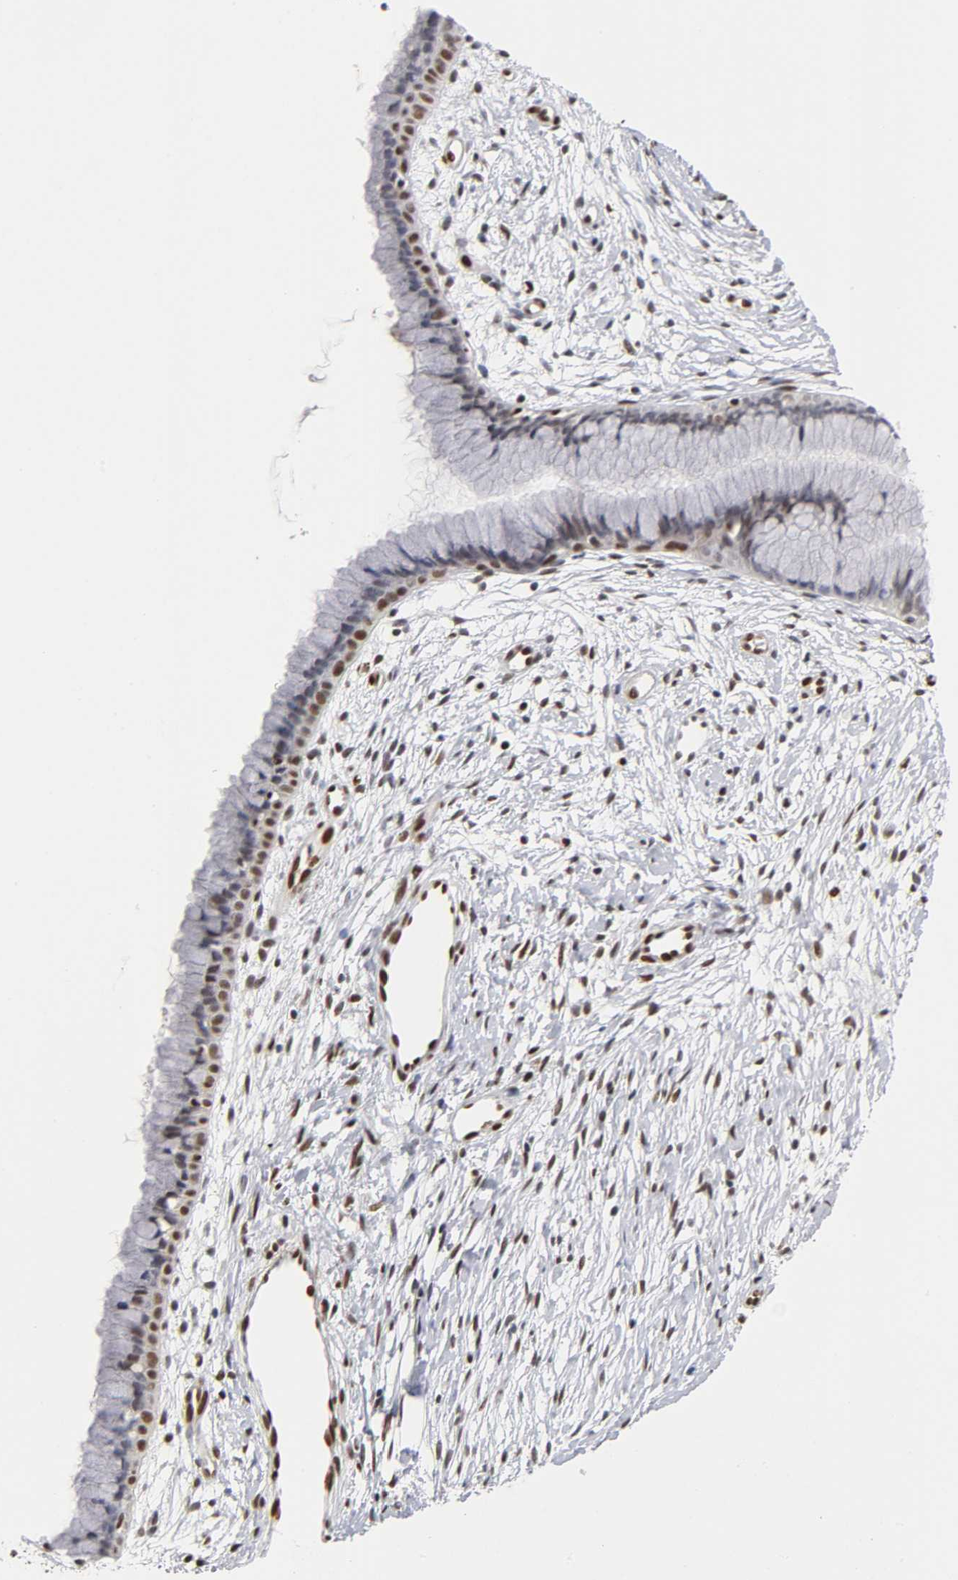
{"staining": {"intensity": "strong", "quantity": "25%-75%", "location": "nuclear"}, "tissue": "cervix", "cell_type": "Glandular cells", "image_type": "normal", "snomed": [{"axis": "morphology", "description": "Normal tissue, NOS"}, {"axis": "topography", "description": "Cervix"}], "caption": "Immunohistochemistry staining of unremarkable cervix, which shows high levels of strong nuclear staining in about 25%-75% of glandular cells indicating strong nuclear protein staining. The staining was performed using DAB (3,3'-diaminobenzidine) (brown) for protein detection and nuclei were counterstained in hematoxylin (blue).", "gene": "NR3C1", "patient": {"sex": "female", "age": 39}}